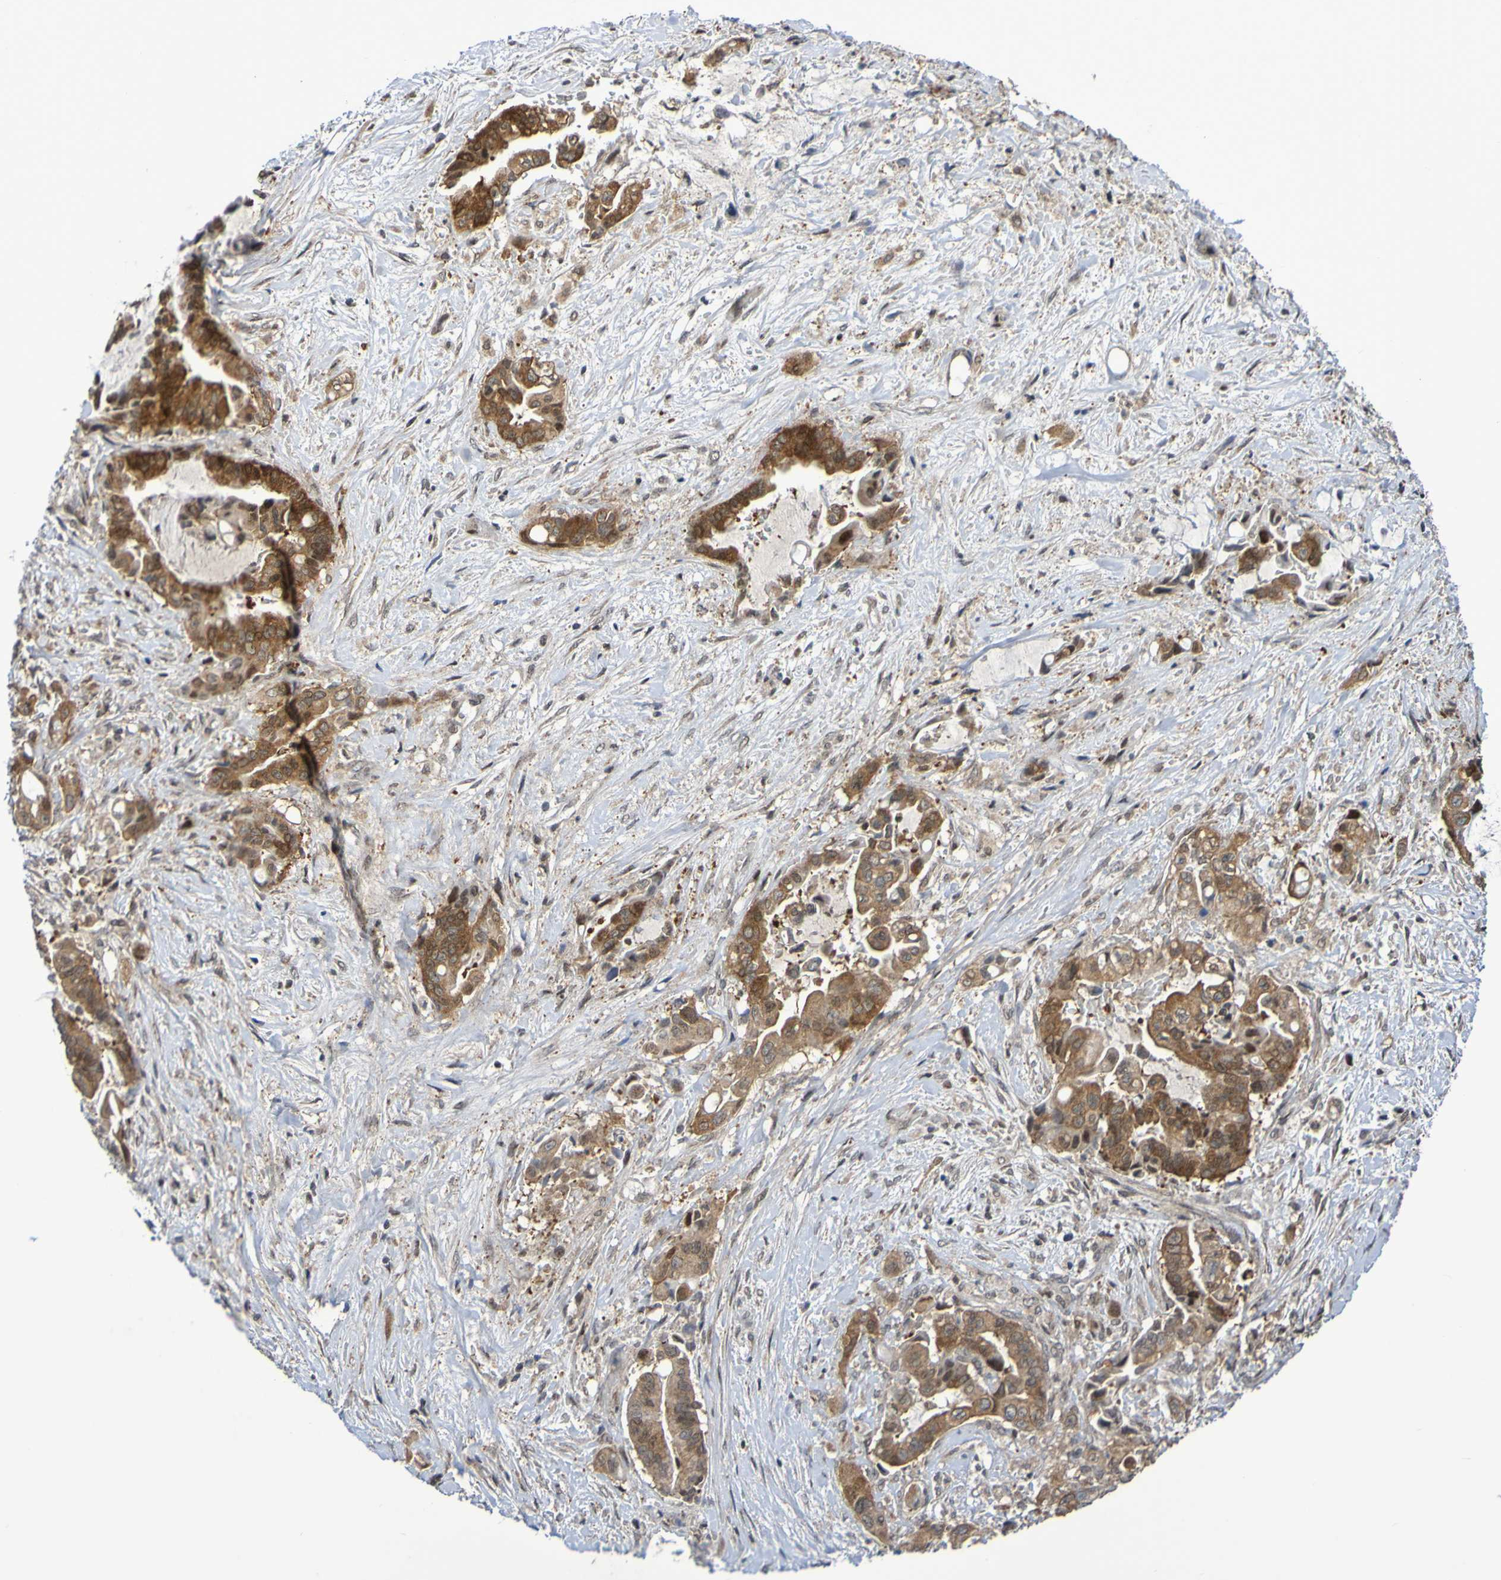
{"staining": {"intensity": "moderate", "quantity": ">75%", "location": "cytoplasmic/membranous"}, "tissue": "liver cancer", "cell_type": "Tumor cells", "image_type": "cancer", "snomed": [{"axis": "morphology", "description": "Cholangiocarcinoma"}, {"axis": "topography", "description": "Liver"}], "caption": "Immunohistochemistry (IHC) photomicrograph of liver cancer (cholangiocarcinoma) stained for a protein (brown), which reveals medium levels of moderate cytoplasmic/membranous positivity in approximately >75% of tumor cells.", "gene": "ITLN1", "patient": {"sex": "female", "age": 61}}